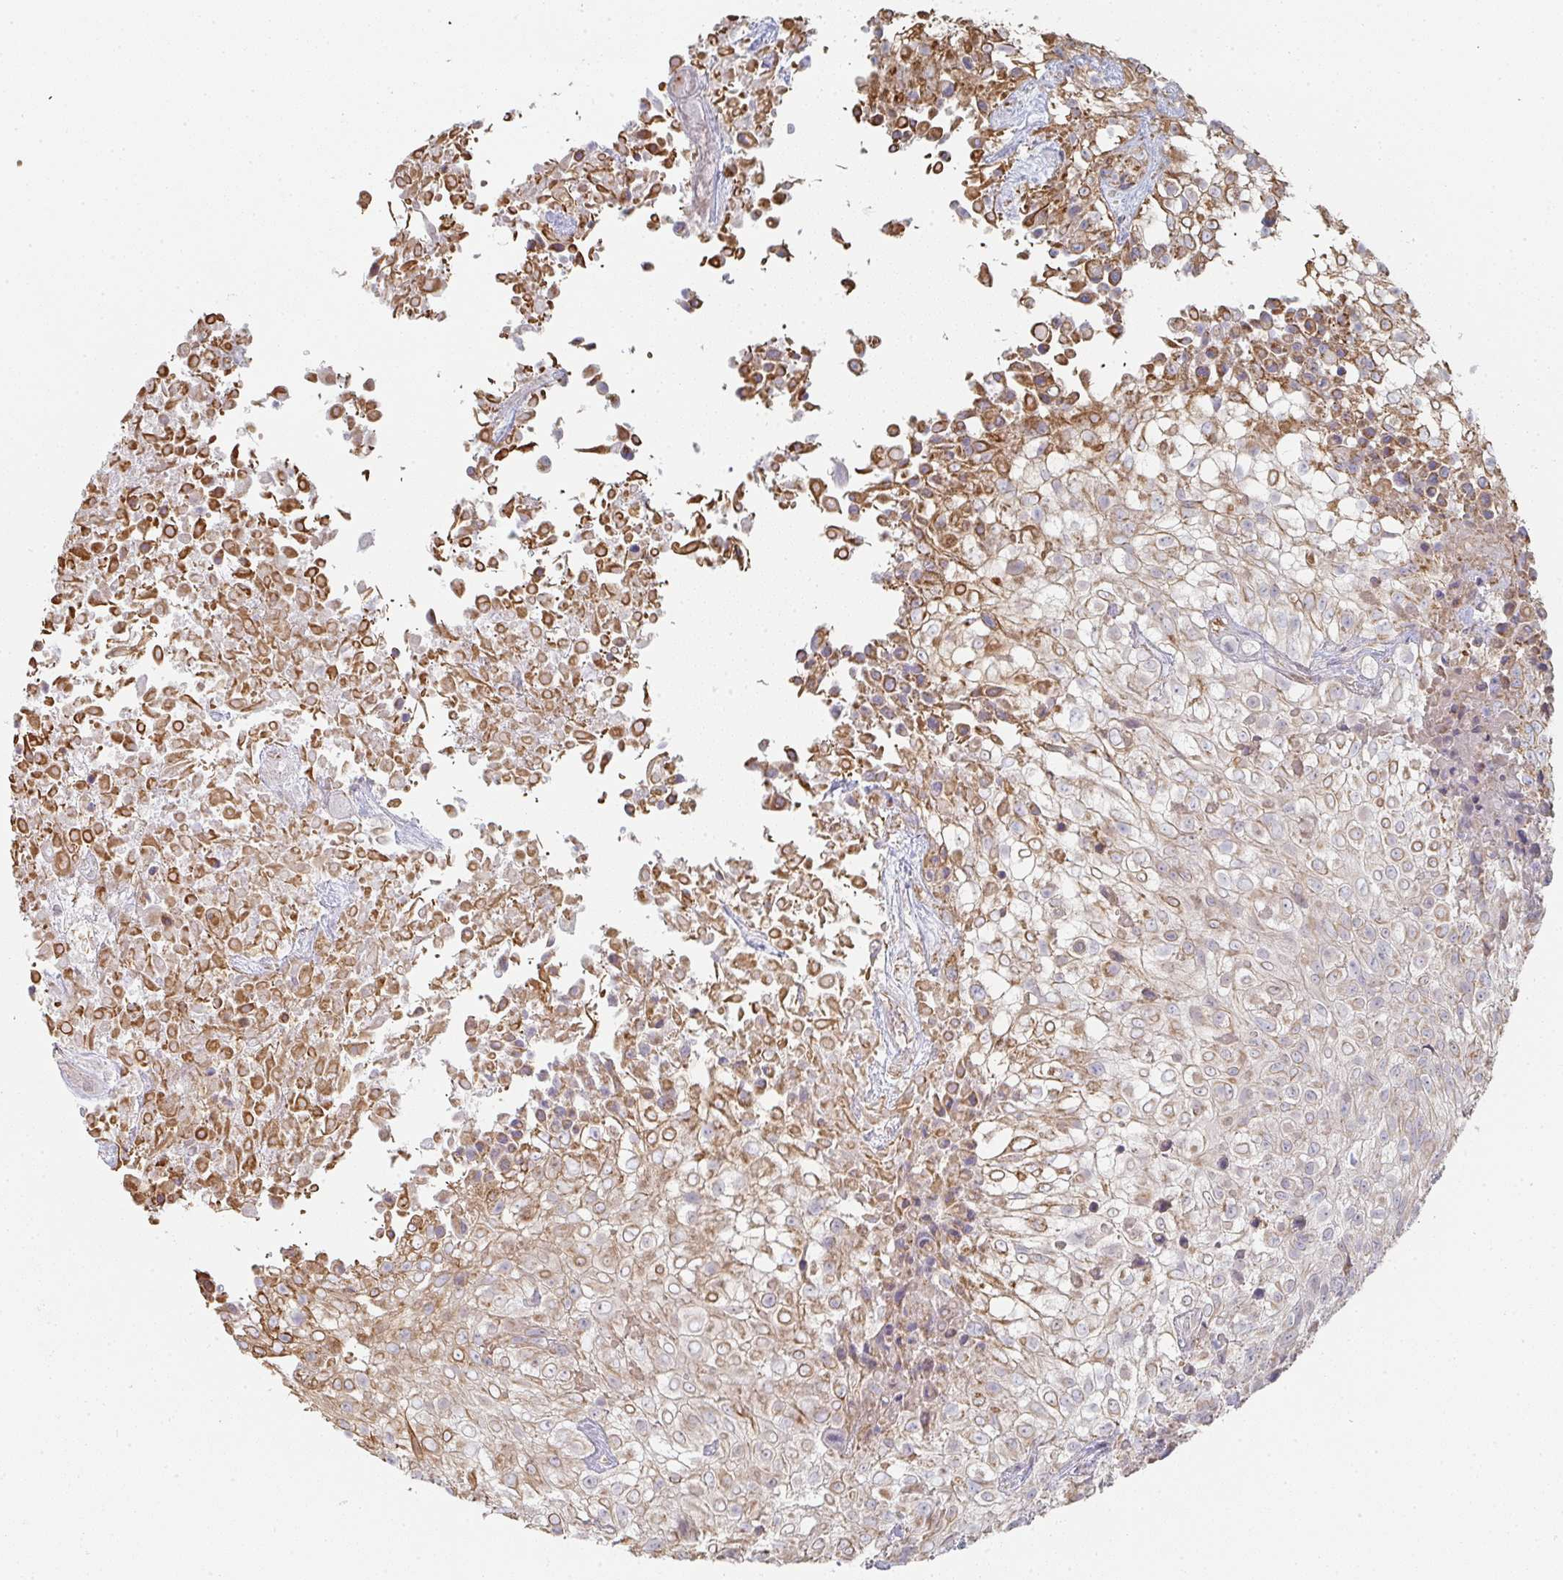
{"staining": {"intensity": "moderate", "quantity": "25%-75%", "location": "cytoplasmic/membranous"}, "tissue": "urothelial cancer", "cell_type": "Tumor cells", "image_type": "cancer", "snomed": [{"axis": "morphology", "description": "Urothelial carcinoma, High grade"}, {"axis": "topography", "description": "Urinary bladder"}], "caption": "Immunohistochemistry image of human urothelial cancer stained for a protein (brown), which reveals medium levels of moderate cytoplasmic/membranous expression in about 25%-75% of tumor cells.", "gene": "ZNF526", "patient": {"sex": "male", "age": 56}}